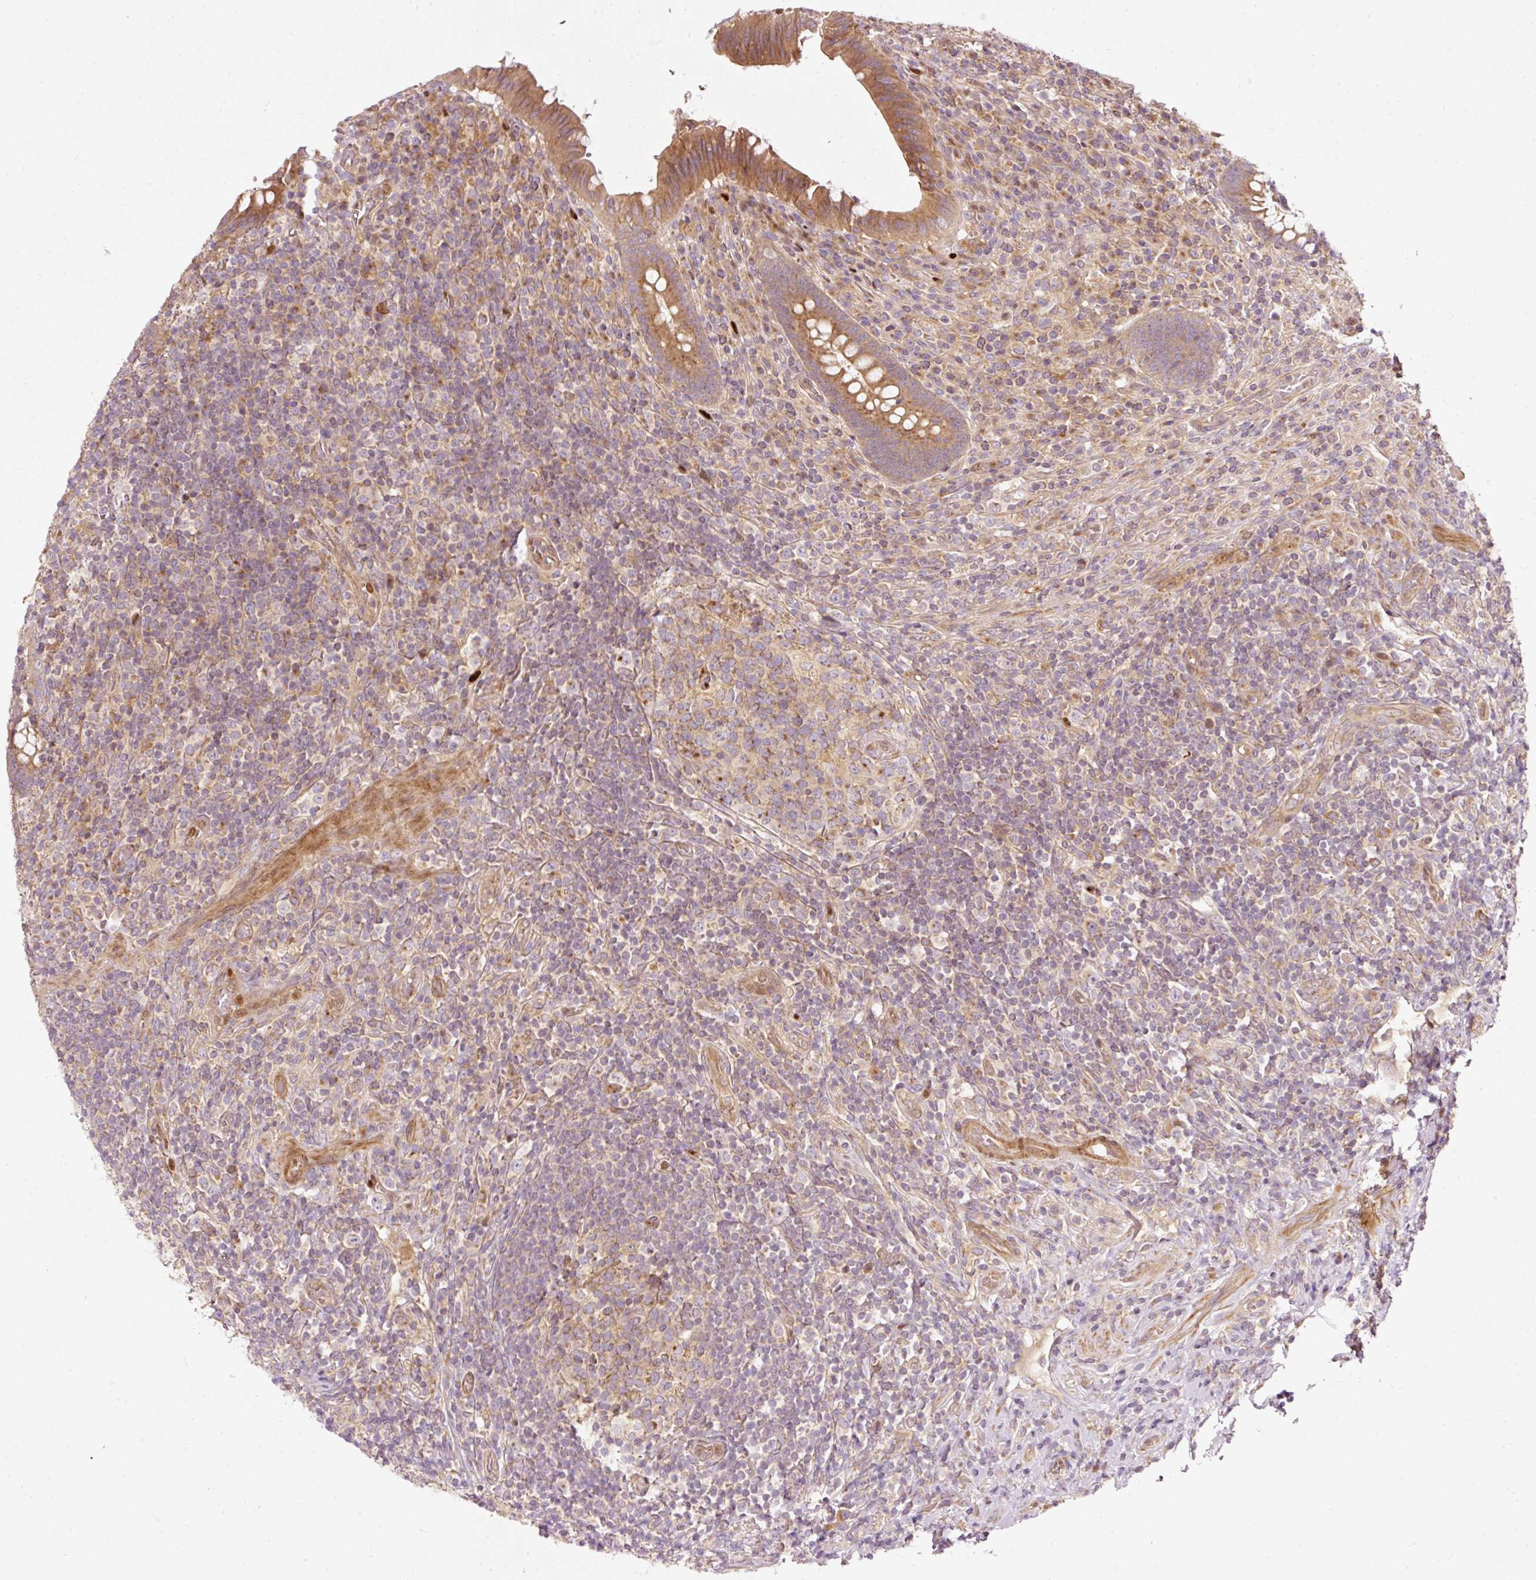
{"staining": {"intensity": "moderate", "quantity": ">75%", "location": "cytoplasmic/membranous"}, "tissue": "appendix", "cell_type": "Glandular cells", "image_type": "normal", "snomed": [{"axis": "morphology", "description": "Normal tissue, NOS"}, {"axis": "topography", "description": "Appendix"}], "caption": "DAB immunohistochemical staining of benign appendix shows moderate cytoplasmic/membranous protein positivity in approximately >75% of glandular cells.", "gene": "NAPA", "patient": {"sex": "female", "age": 43}}